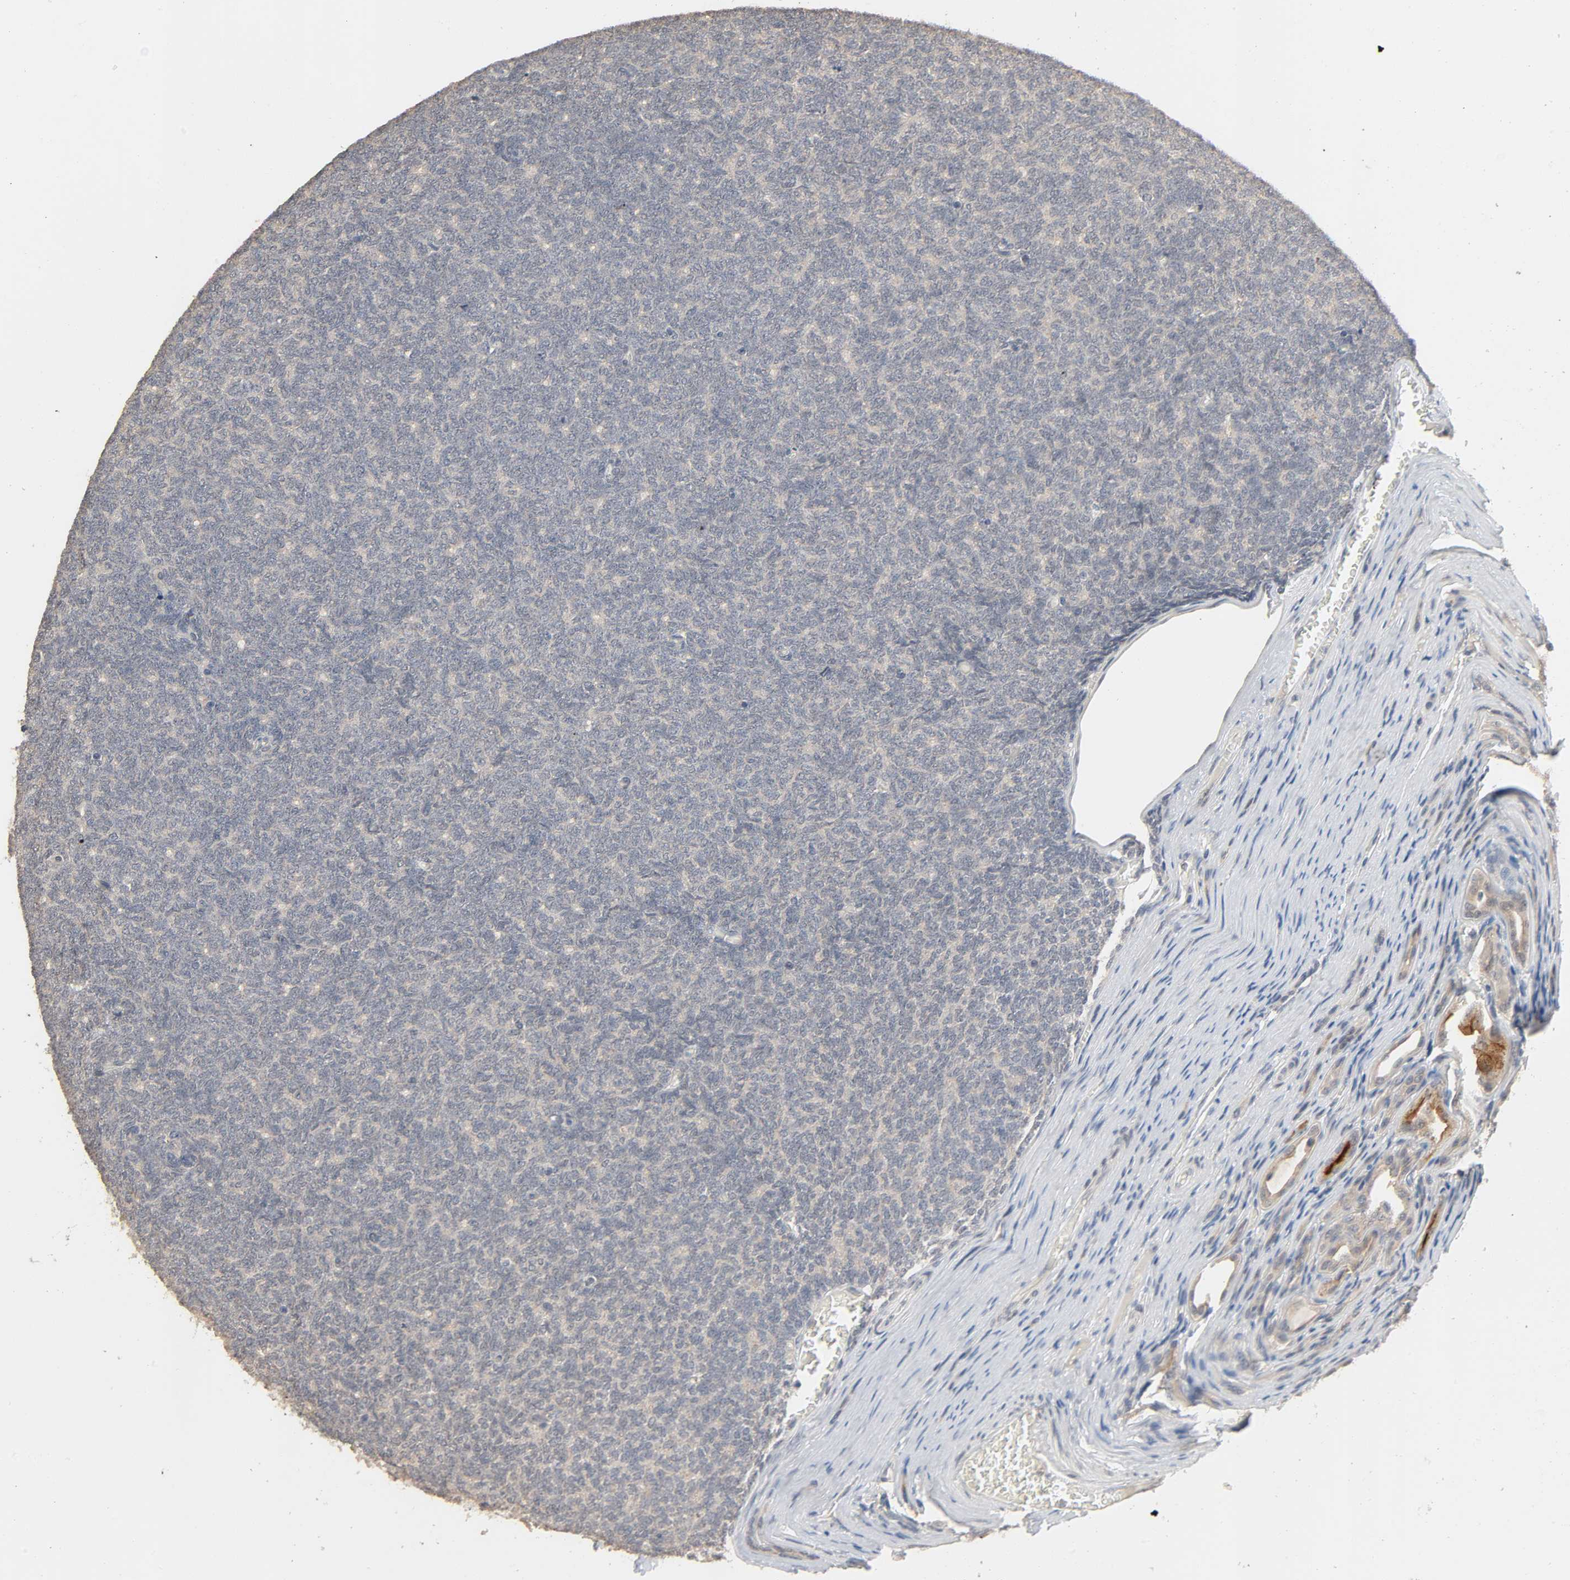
{"staining": {"intensity": "negative", "quantity": "none", "location": "none"}, "tissue": "renal cancer", "cell_type": "Tumor cells", "image_type": "cancer", "snomed": [{"axis": "morphology", "description": "Neoplasm, malignant, NOS"}, {"axis": "topography", "description": "Kidney"}], "caption": "Tumor cells are negative for protein expression in human renal cancer (malignant neoplasm).", "gene": "MAGEA8", "patient": {"sex": "male", "age": 28}}